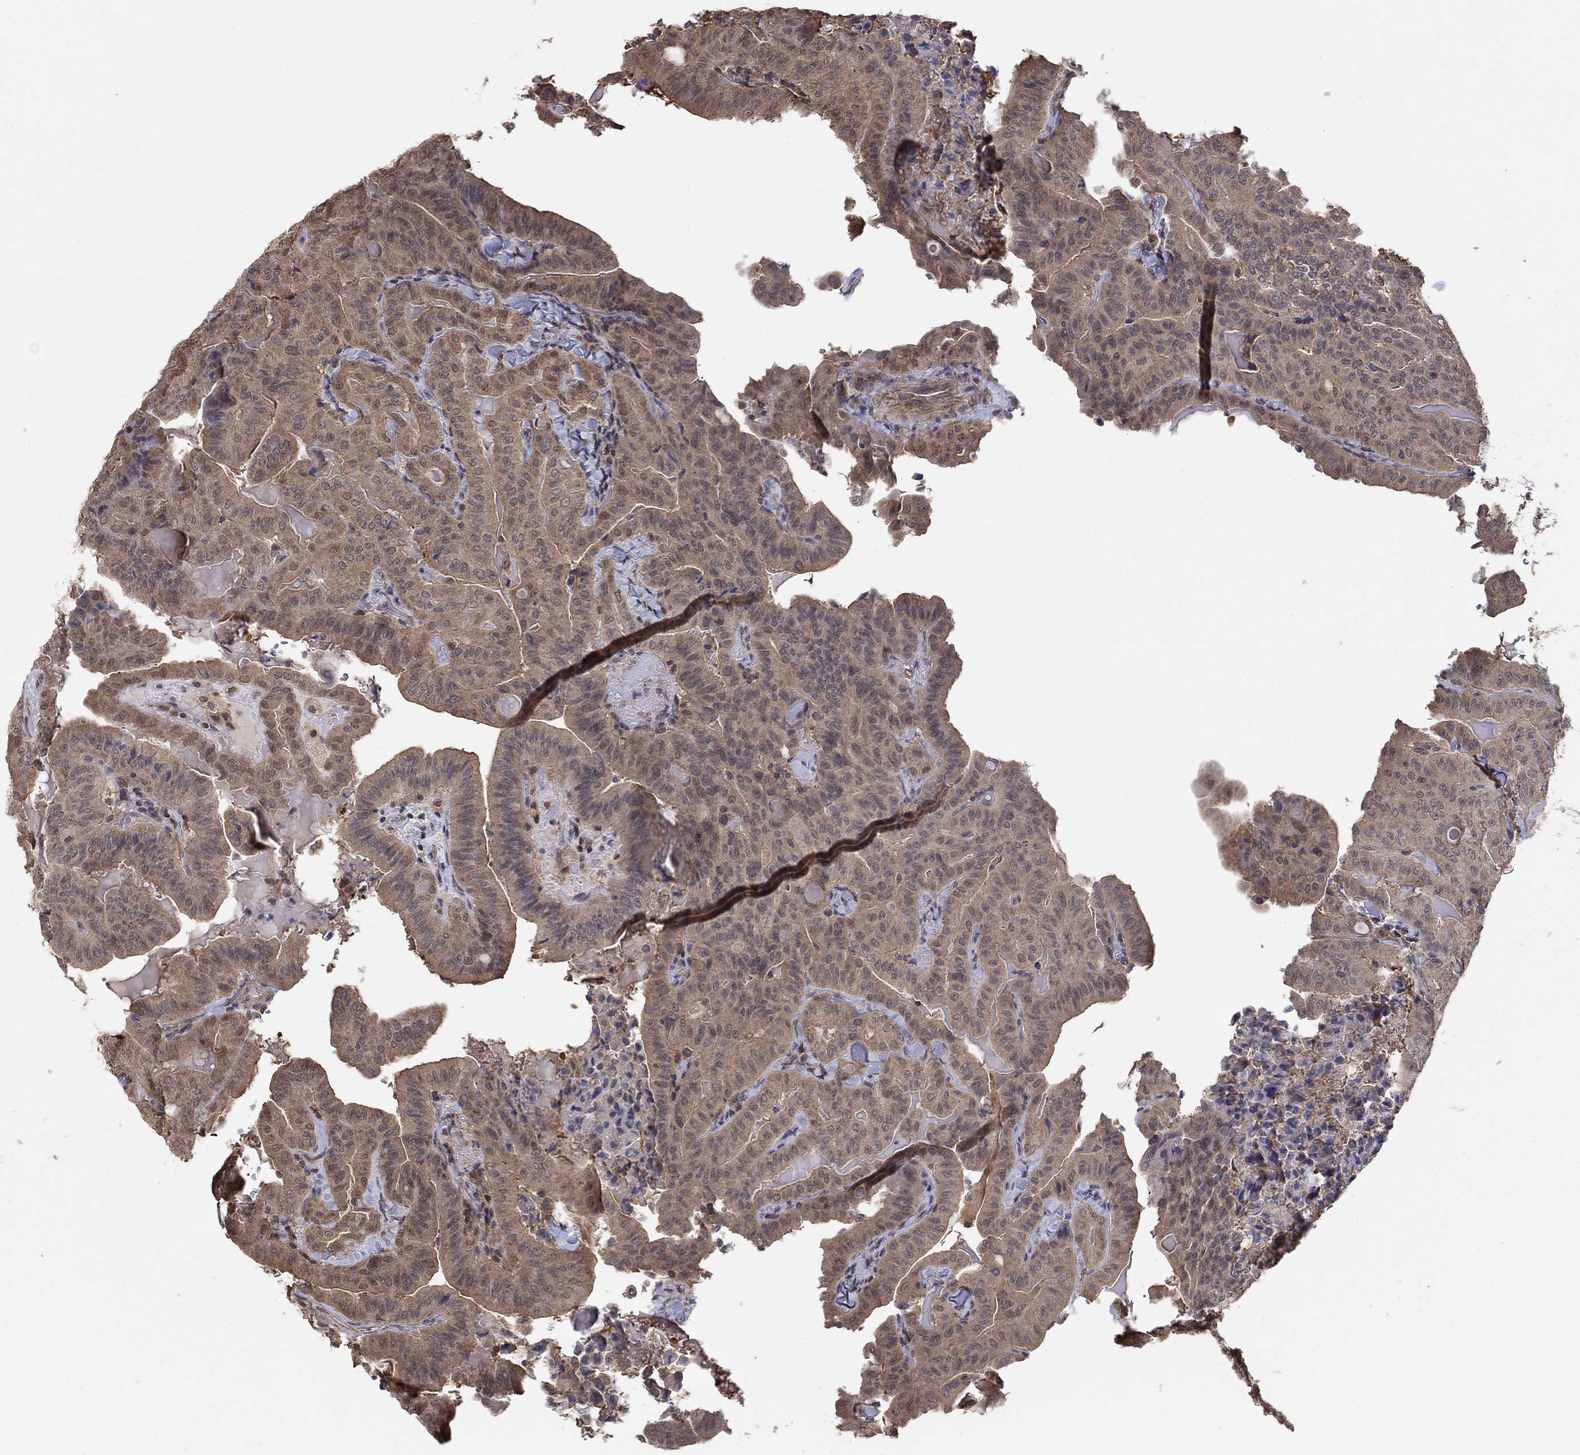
{"staining": {"intensity": "weak", "quantity": ">75%", "location": "cytoplasmic/membranous"}, "tissue": "thyroid cancer", "cell_type": "Tumor cells", "image_type": "cancer", "snomed": [{"axis": "morphology", "description": "Papillary adenocarcinoma, NOS"}, {"axis": "topography", "description": "Thyroid gland"}], "caption": "IHC micrograph of neoplastic tissue: thyroid papillary adenocarcinoma stained using immunohistochemistry exhibits low levels of weak protein expression localized specifically in the cytoplasmic/membranous of tumor cells, appearing as a cytoplasmic/membranous brown color.", "gene": "RNF114", "patient": {"sex": "female", "age": 68}}